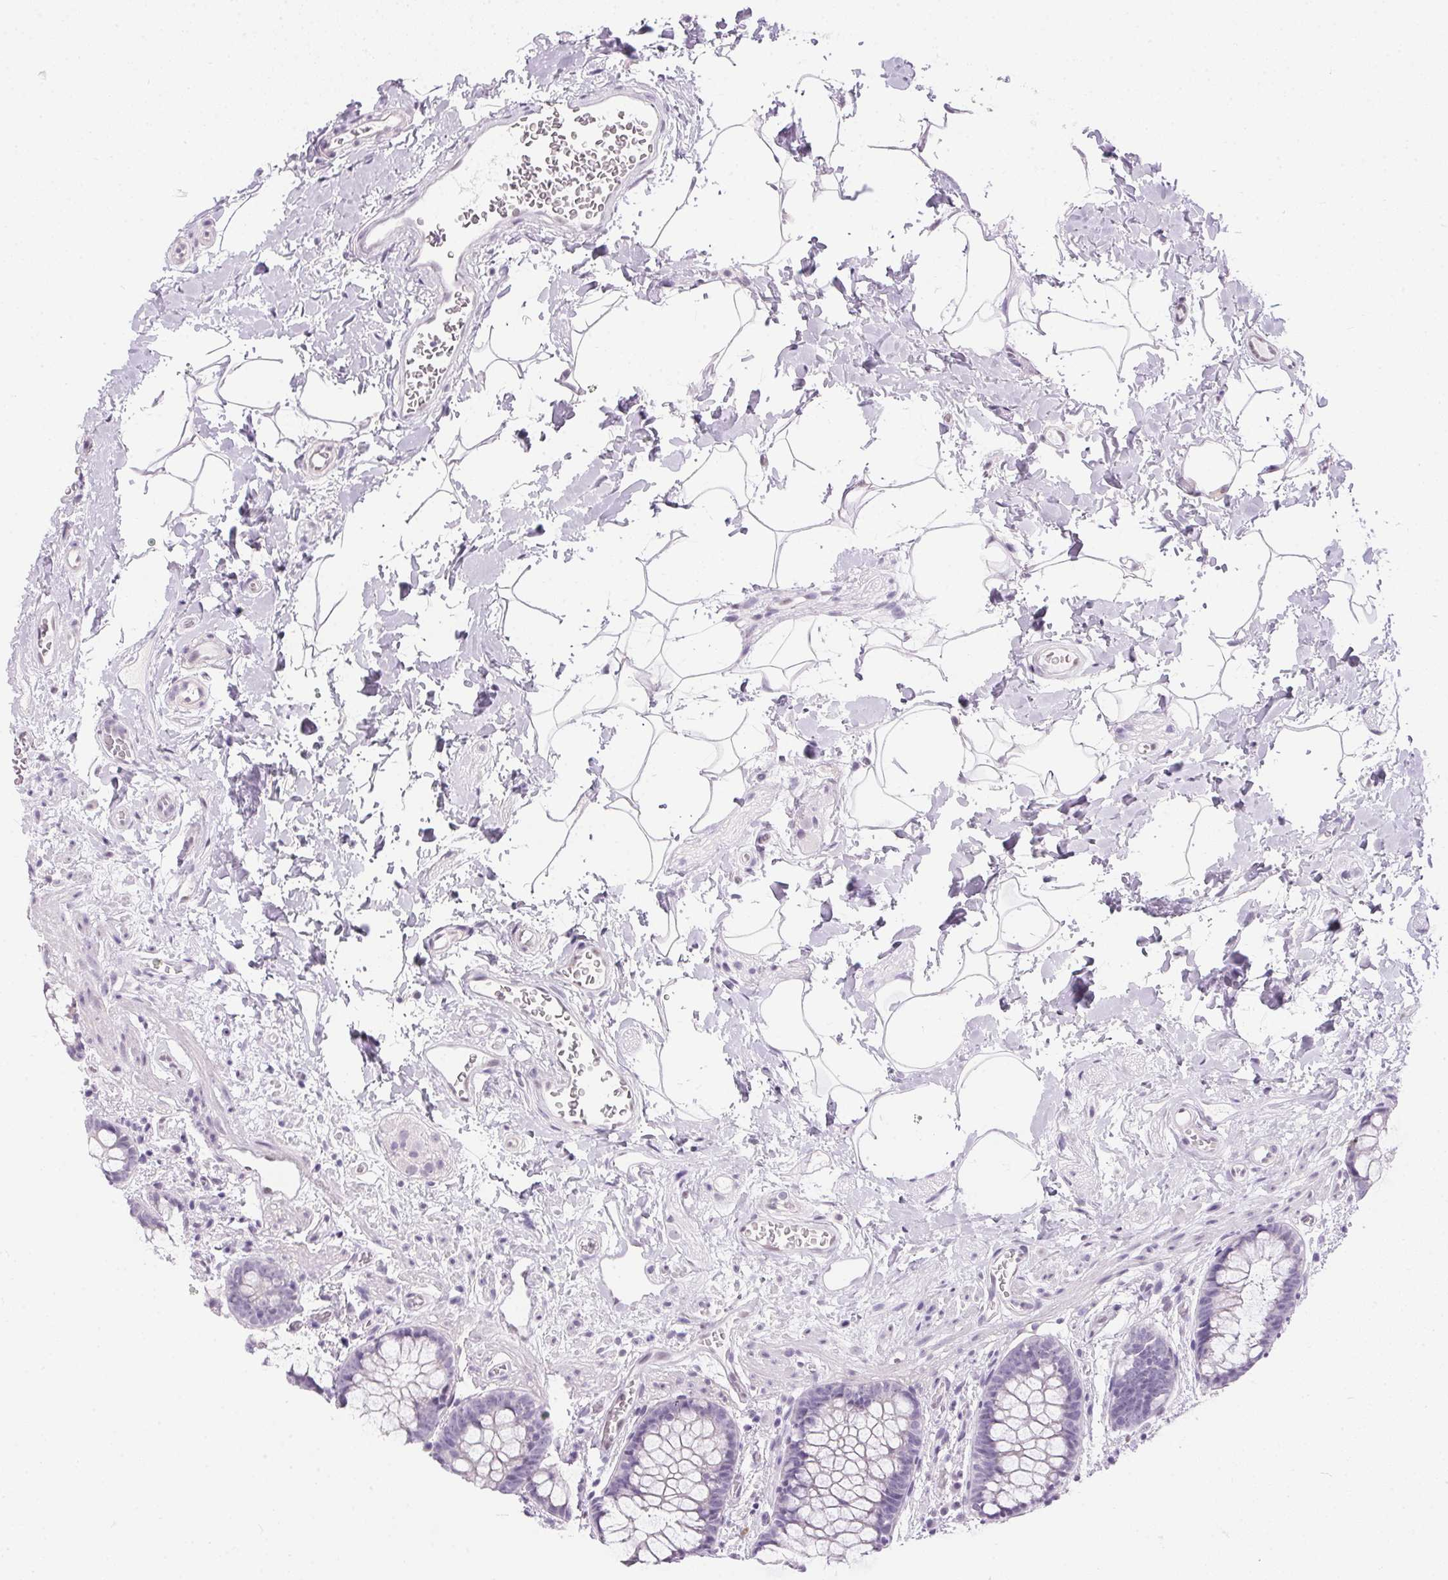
{"staining": {"intensity": "negative", "quantity": "none", "location": "none"}, "tissue": "rectum", "cell_type": "Glandular cells", "image_type": "normal", "snomed": [{"axis": "morphology", "description": "Normal tissue, NOS"}, {"axis": "topography", "description": "Rectum"}], "caption": "A micrograph of rectum stained for a protein exhibits no brown staining in glandular cells.", "gene": "GBP6", "patient": {"sex": "female", "age": 62}}